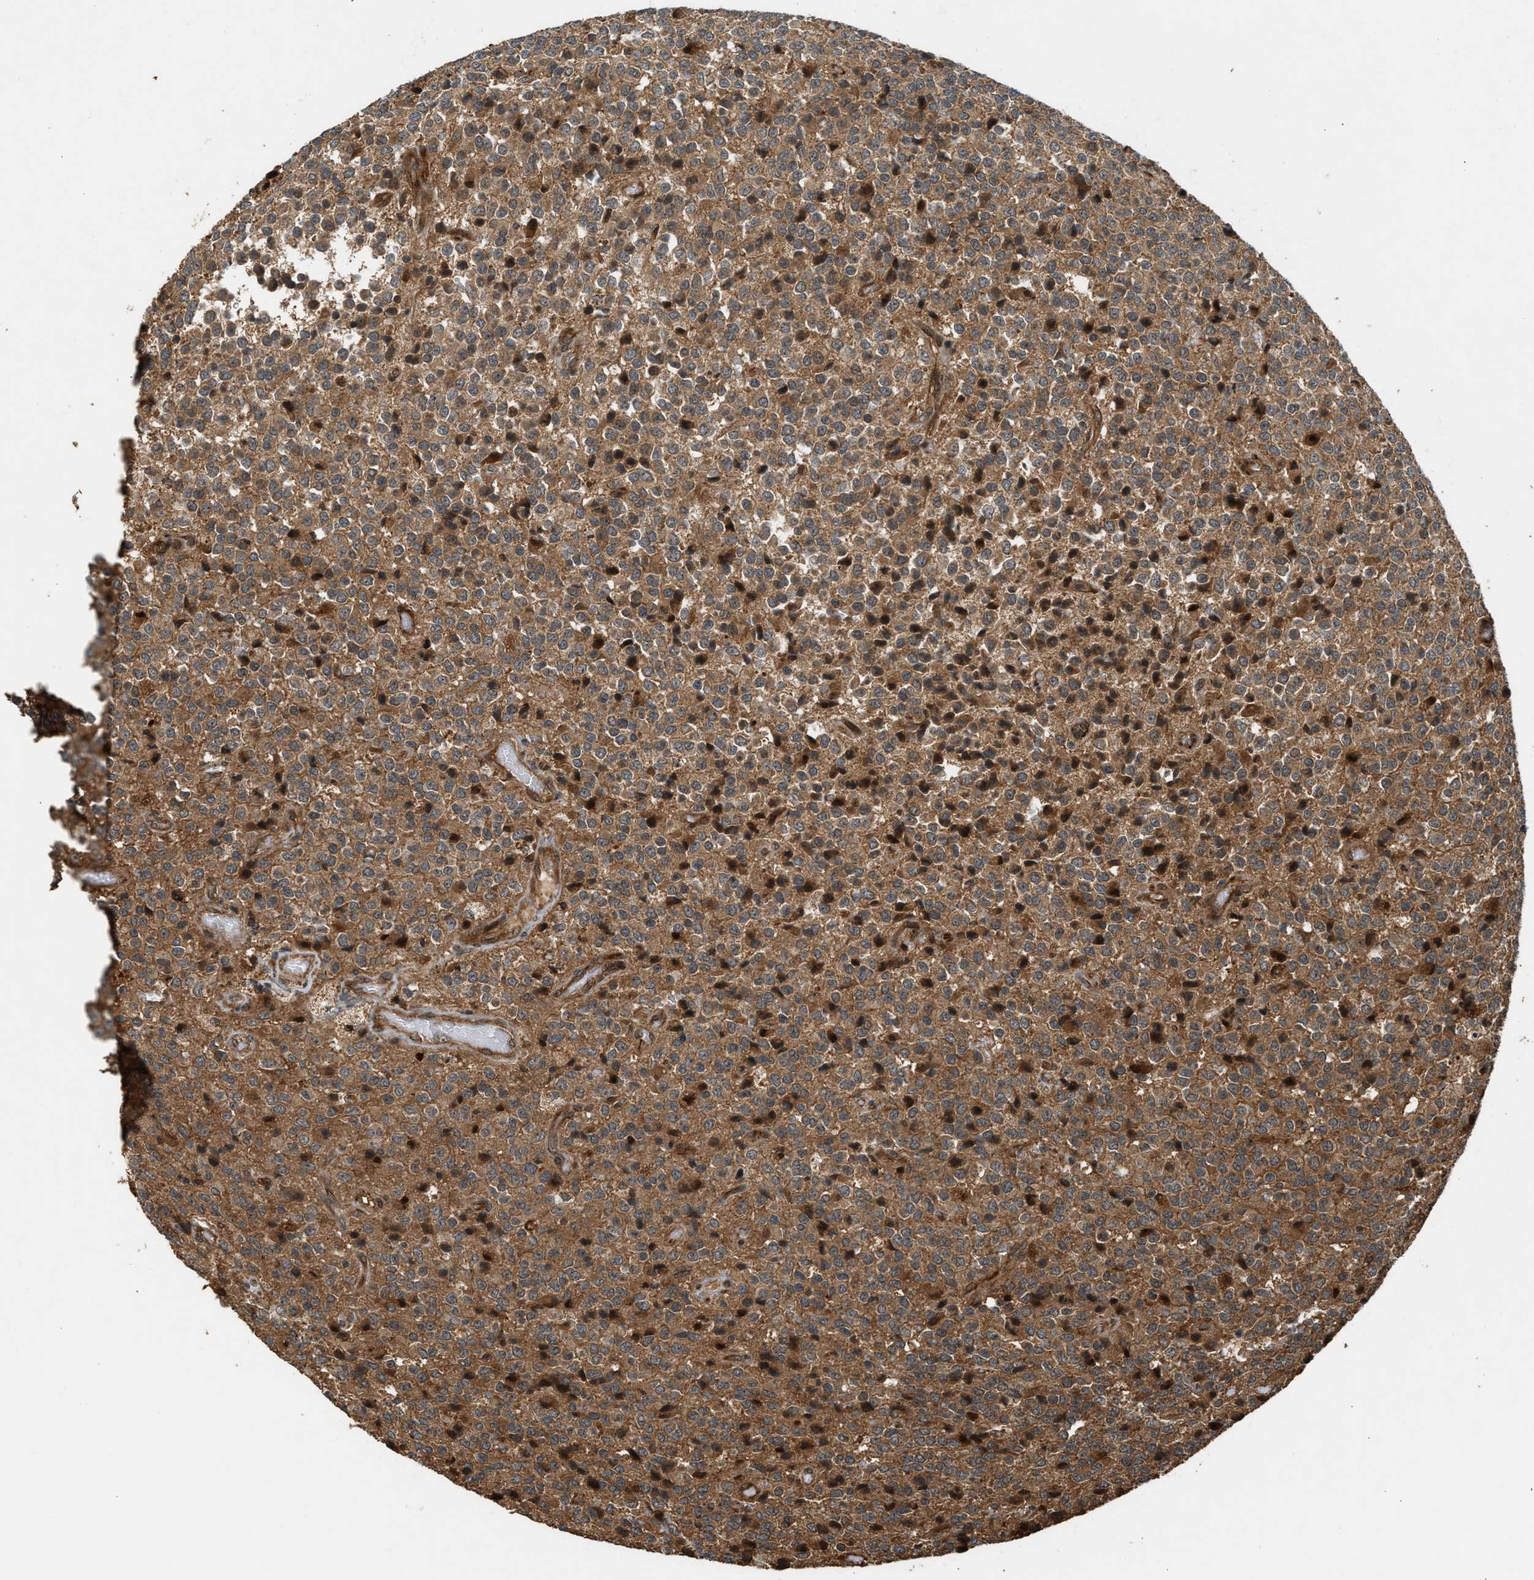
{"staining": {"intensity": "moderate", "quantity": ">75%", "location": "cytoplasmic/membranous"}, "tissue": "glioma", "cell_type": "Tumor cells", "image_type": "cancer", "snomed": [{"axis": "morphology", "description": "Glioma, malignant, High grade"}, {"axis": "topography", "description": "pancreas cauda"}], "caption": "Moderate cytoplasmic/membranous expression for a protein is identified in approximately >75% of tumor cells of malignant high-grade glioma using immunohistochemistry (IHC).", "gene": "TXNL1", "patient": {"sex": "male", "age": 60}}